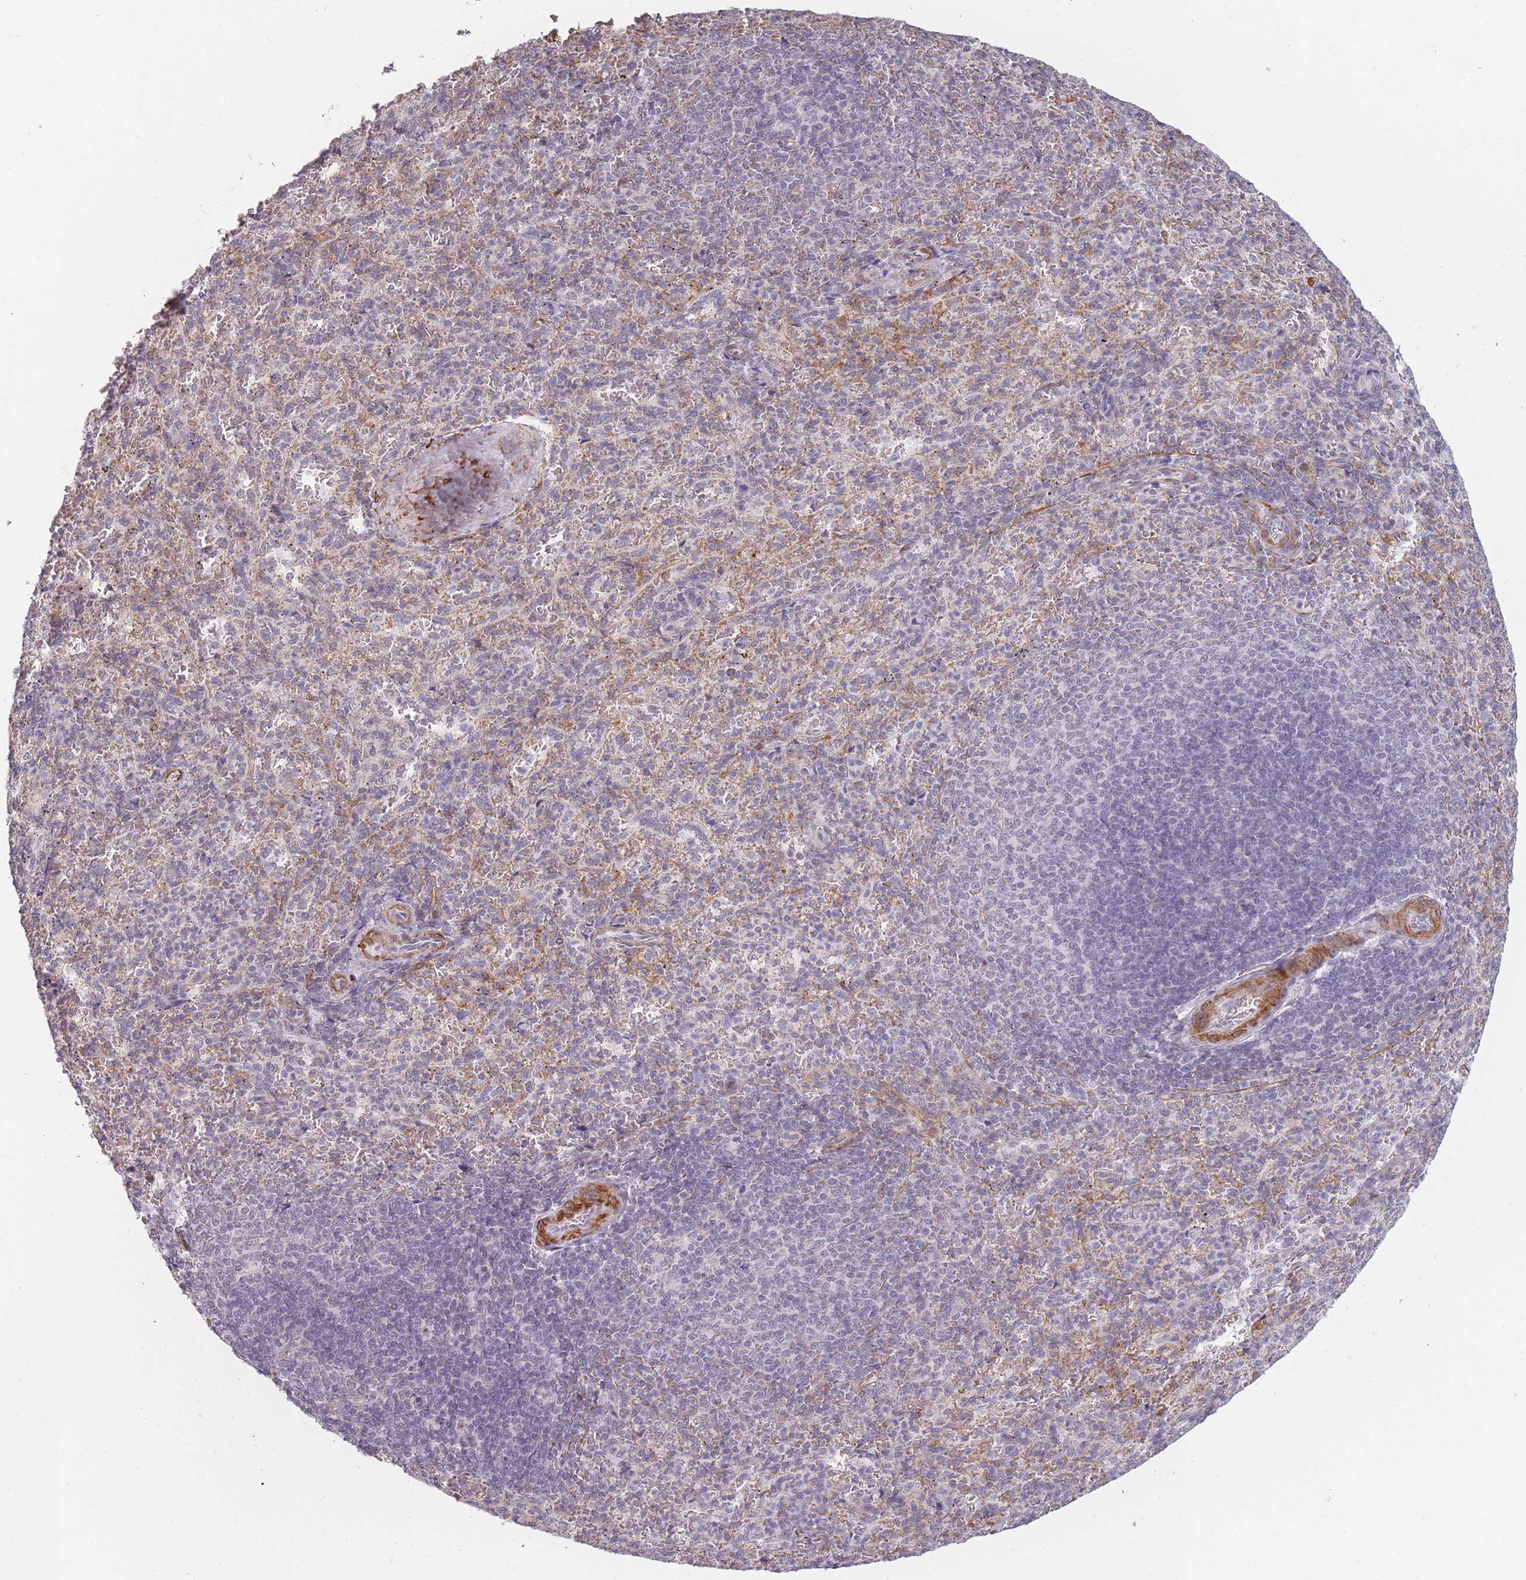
{"staining": {"intensity": "negative", "quantity": "none", "location": "none"}, "tissue": "spleen", "cell_type": "Cells in red pulp", "image_type": "normal", "snomed": [{"axis": "morphology", "description": "Normal tissue, NOS"}, {"axis": "topography", "description": "Spleen"}], "caption": "IHC photomicrograph of benign spleen: spleen stained with DAB (3,3'-diaminobenzidine) exhibits no significant protein staining in cells in red pulp.", "gene": "SIN3B", "patient": {"sex": "female", "age": 21}}